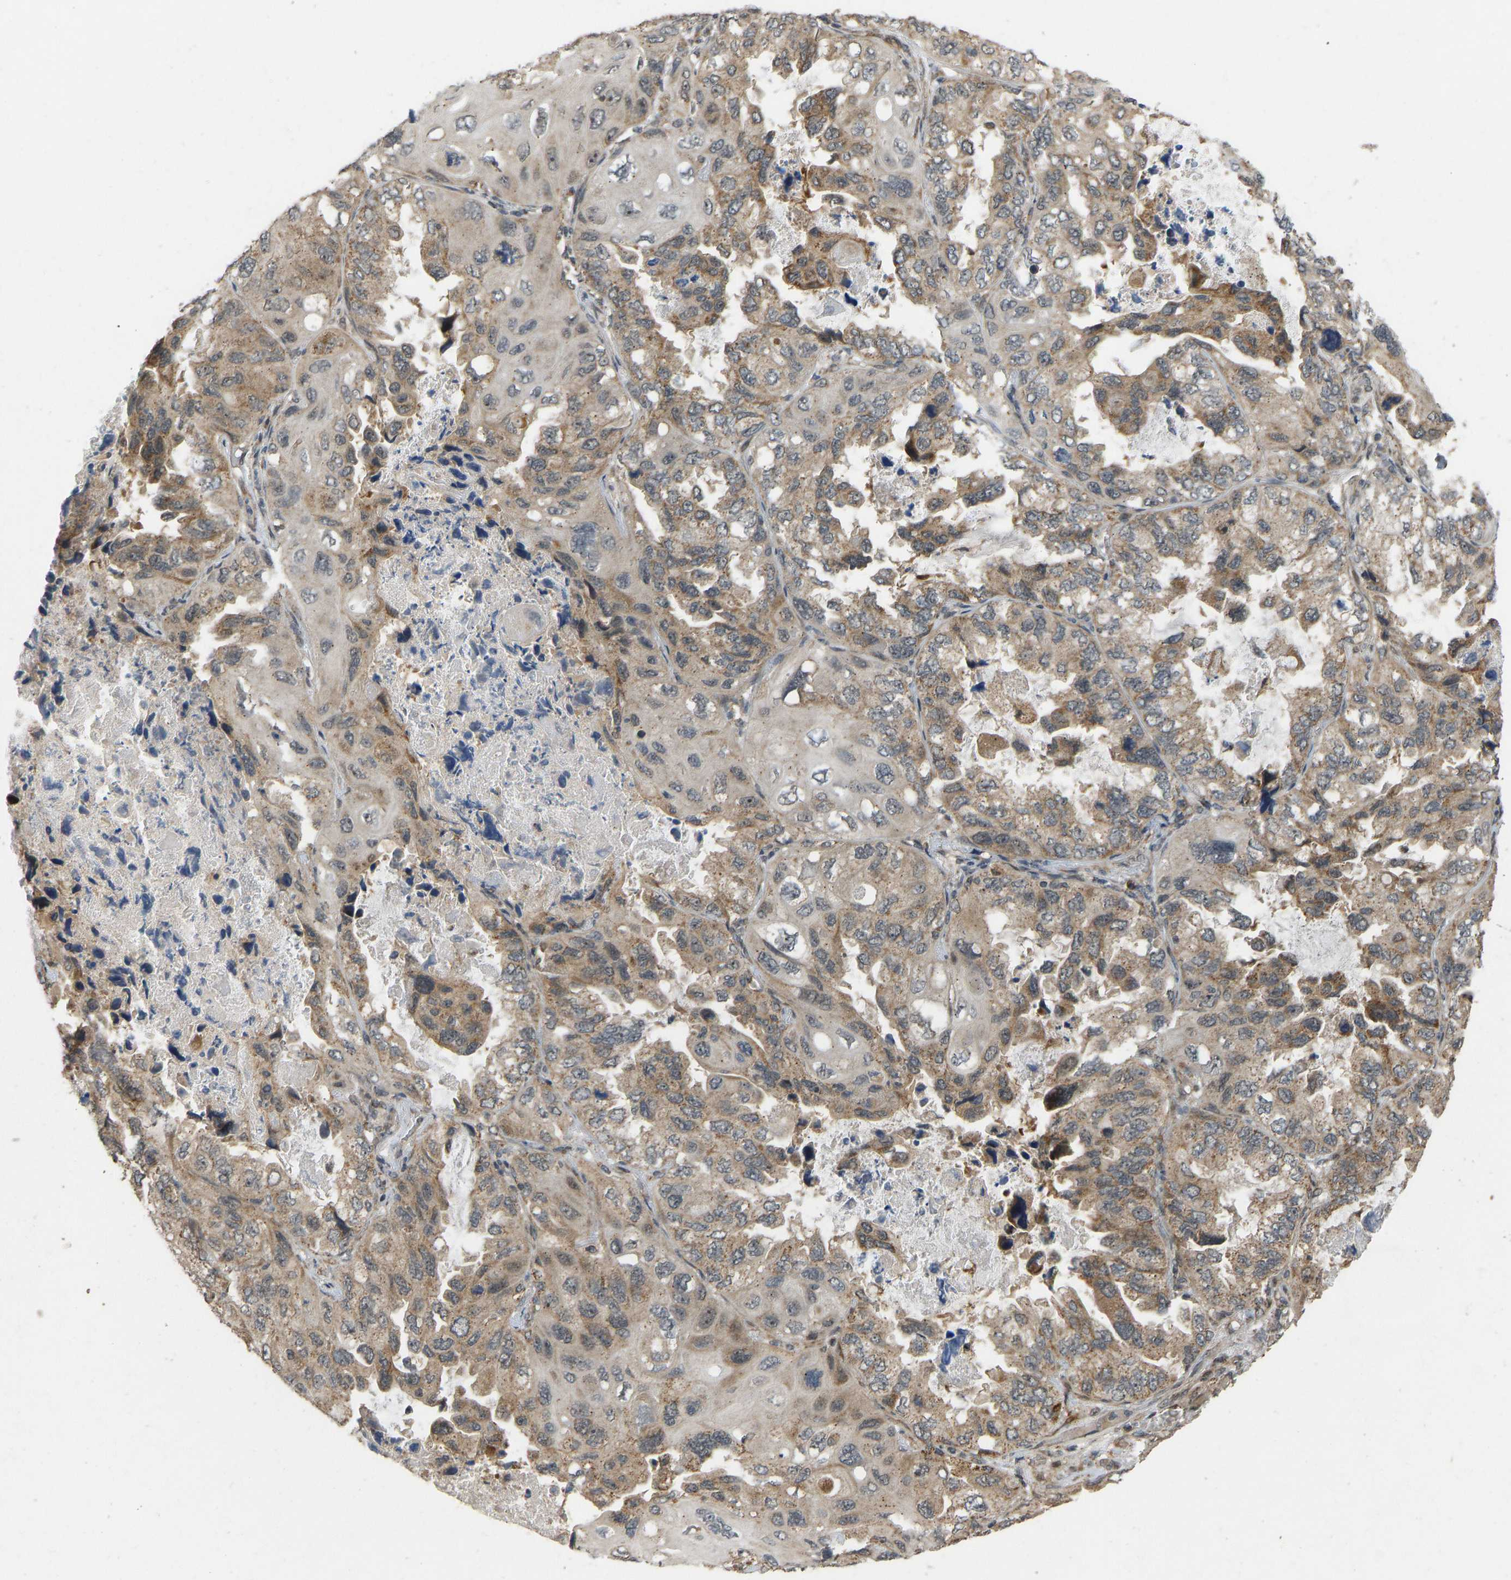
{"staining": {"intensity": "moderate", "quantity": ">75%", "location": "cytoplasmic/membranous"}, "tissue": "lung cancer", "cell_type": "Tumor cells", "image_type": "cancer", "snomed": [{"axis": "morphology", "description": "Squamous cell carcinoma, NOS"}, {"axis": "topography", "description": "Lung"}], "caption": "Protein analysis of lung cancer tissue demonstrates moderate cytoplasmic/membranous expression in about >75% of tumor cells. The staining is performed using DAB brown chromogen to label protein expression. The nuclei are counter-stained blue using hematoxylin.", "gene": "ACADS", "patient": {"sex": "female", "age": 73}}